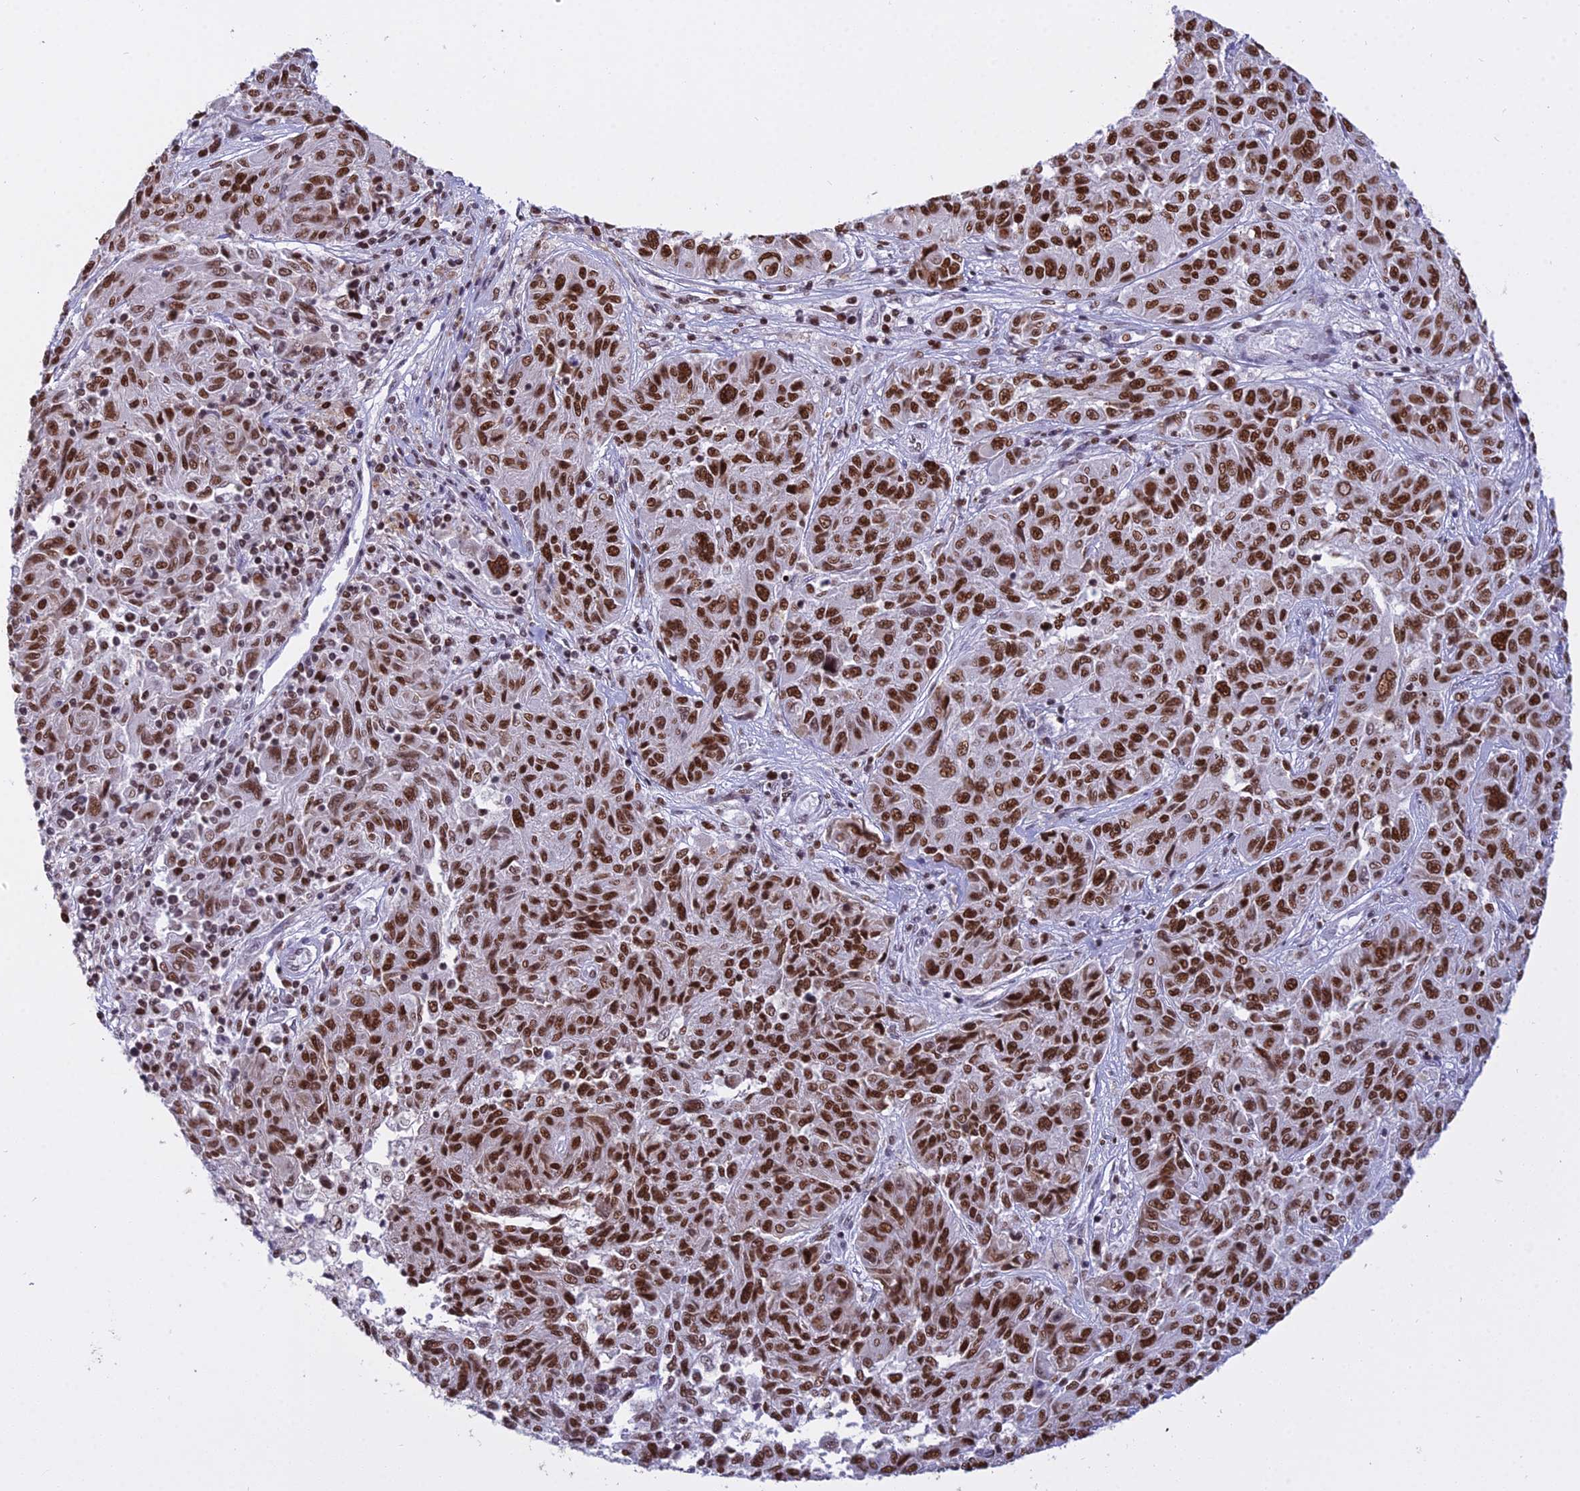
{"staining": {"intensity": "moderate", "quantity": ">75%", "location": "nuclear"}, "tissue": "melanoma", "cell_type": "Tumor cells", "image_type": "cancer", "snomed": [{"axis": "morphology", "description": "Malignant melanoma, NOS"}, {"axis": "topography", "description": "Skin"}], "caption": "DAB (3,3'-diaminobenzidine) immunohistochemical staining of melanoma reveals moderate nuclear protein staining in approximately >75% of tumor cells.", "gene": "PARP1", "patient": {"sex": "male", "age": 53}}